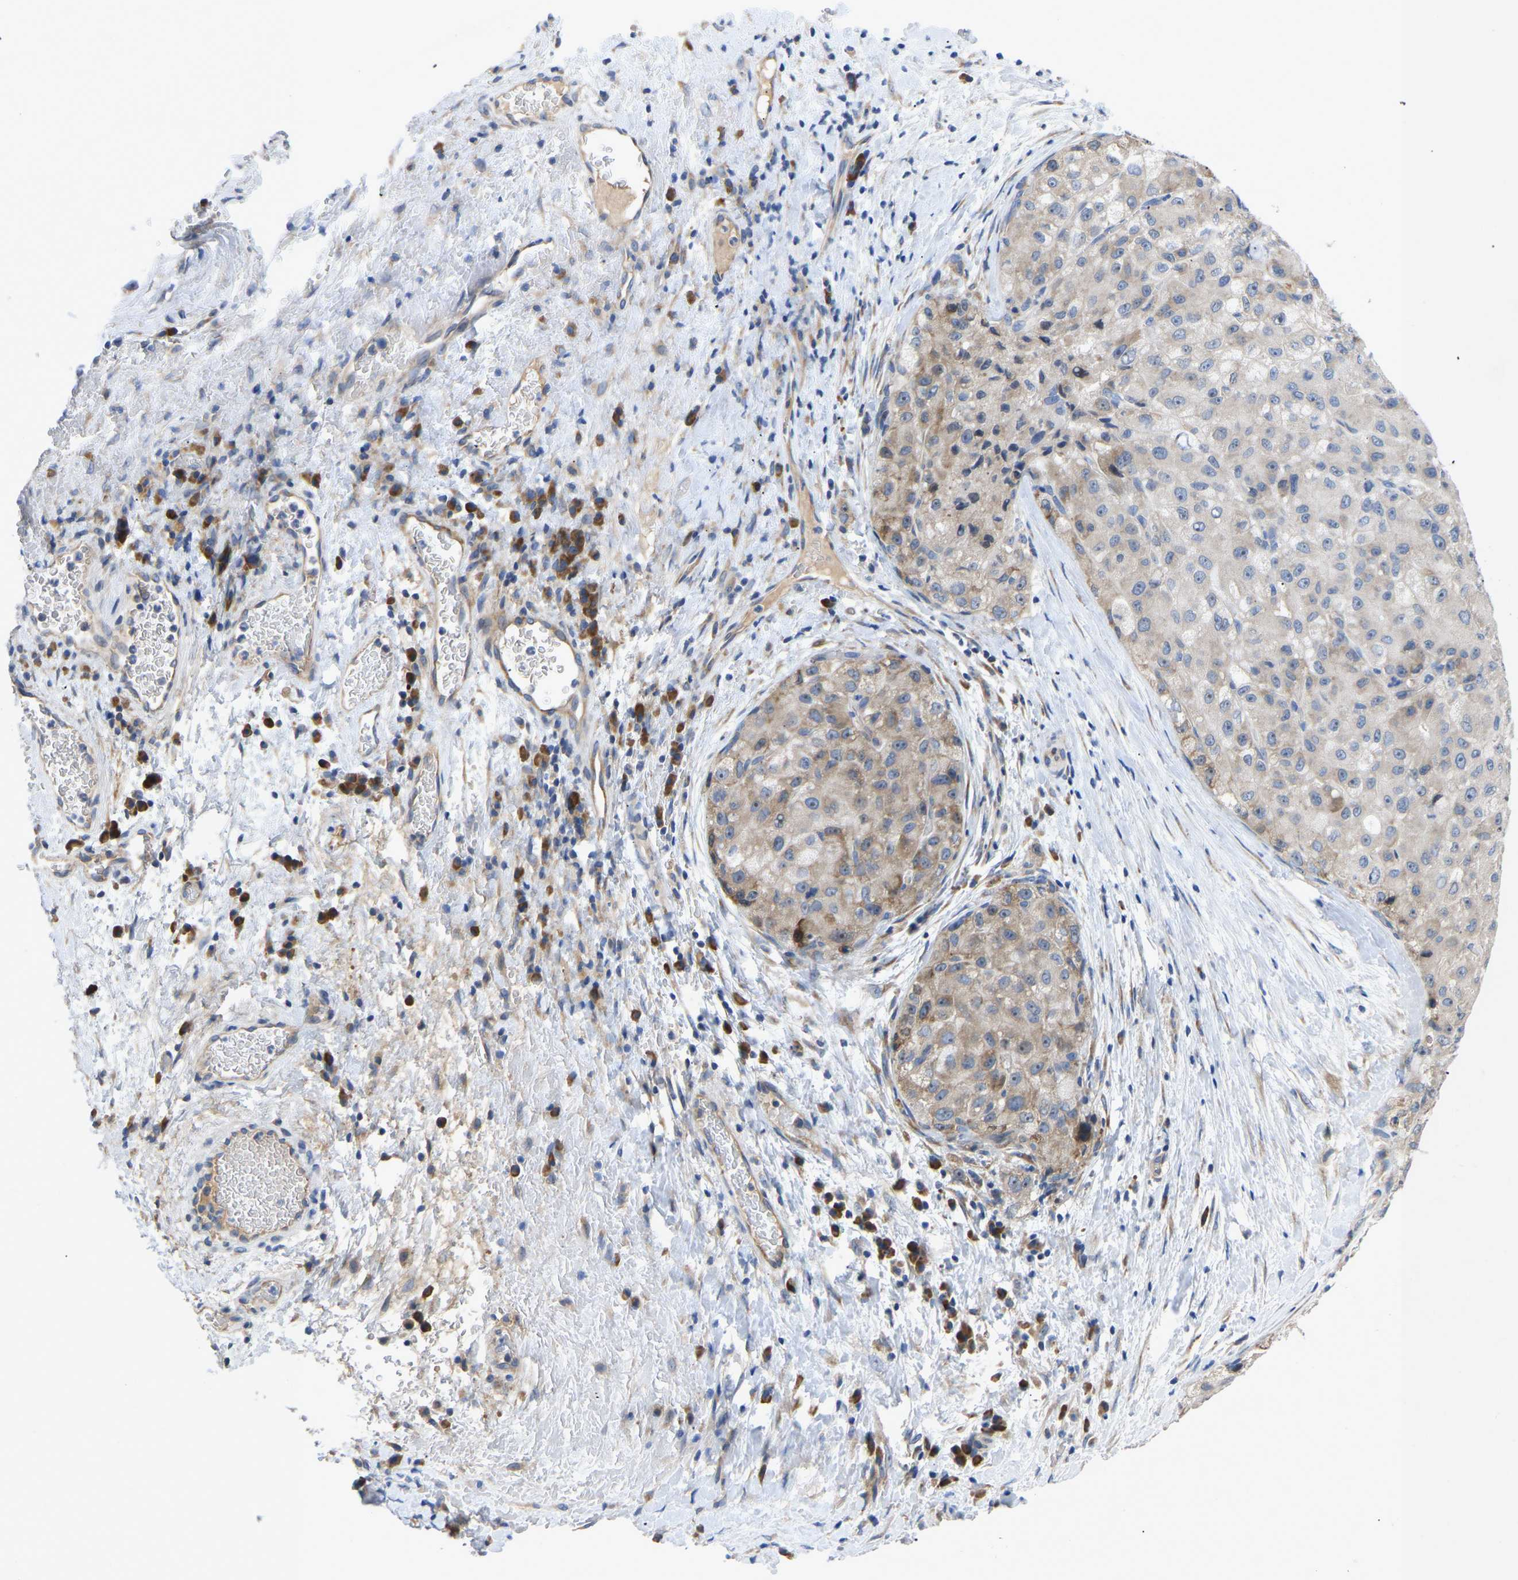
{"staining": {"intensity": "weak", "quantity": "25%-75%", "location": "cytoplasmic/membranous,nuclear"}, "tissue": "liver cancer", "cell_type": "Tumor cells", "image_type": "cancer", "snomed": [{"axis": "morphology", "description": "Carcinoma, Hepatocellular, NOS"}, {"axis": "topography", "description": "Liver"}], "caption": "Immunohistochemistry (DAB) staining of liver cancer shows weak cytoplasmic/membranous and nuclear protein staining in about 25%-75% of tumor cells.", "gene": "ABCA10", "patient": {"sex": "male", "age": 80}}